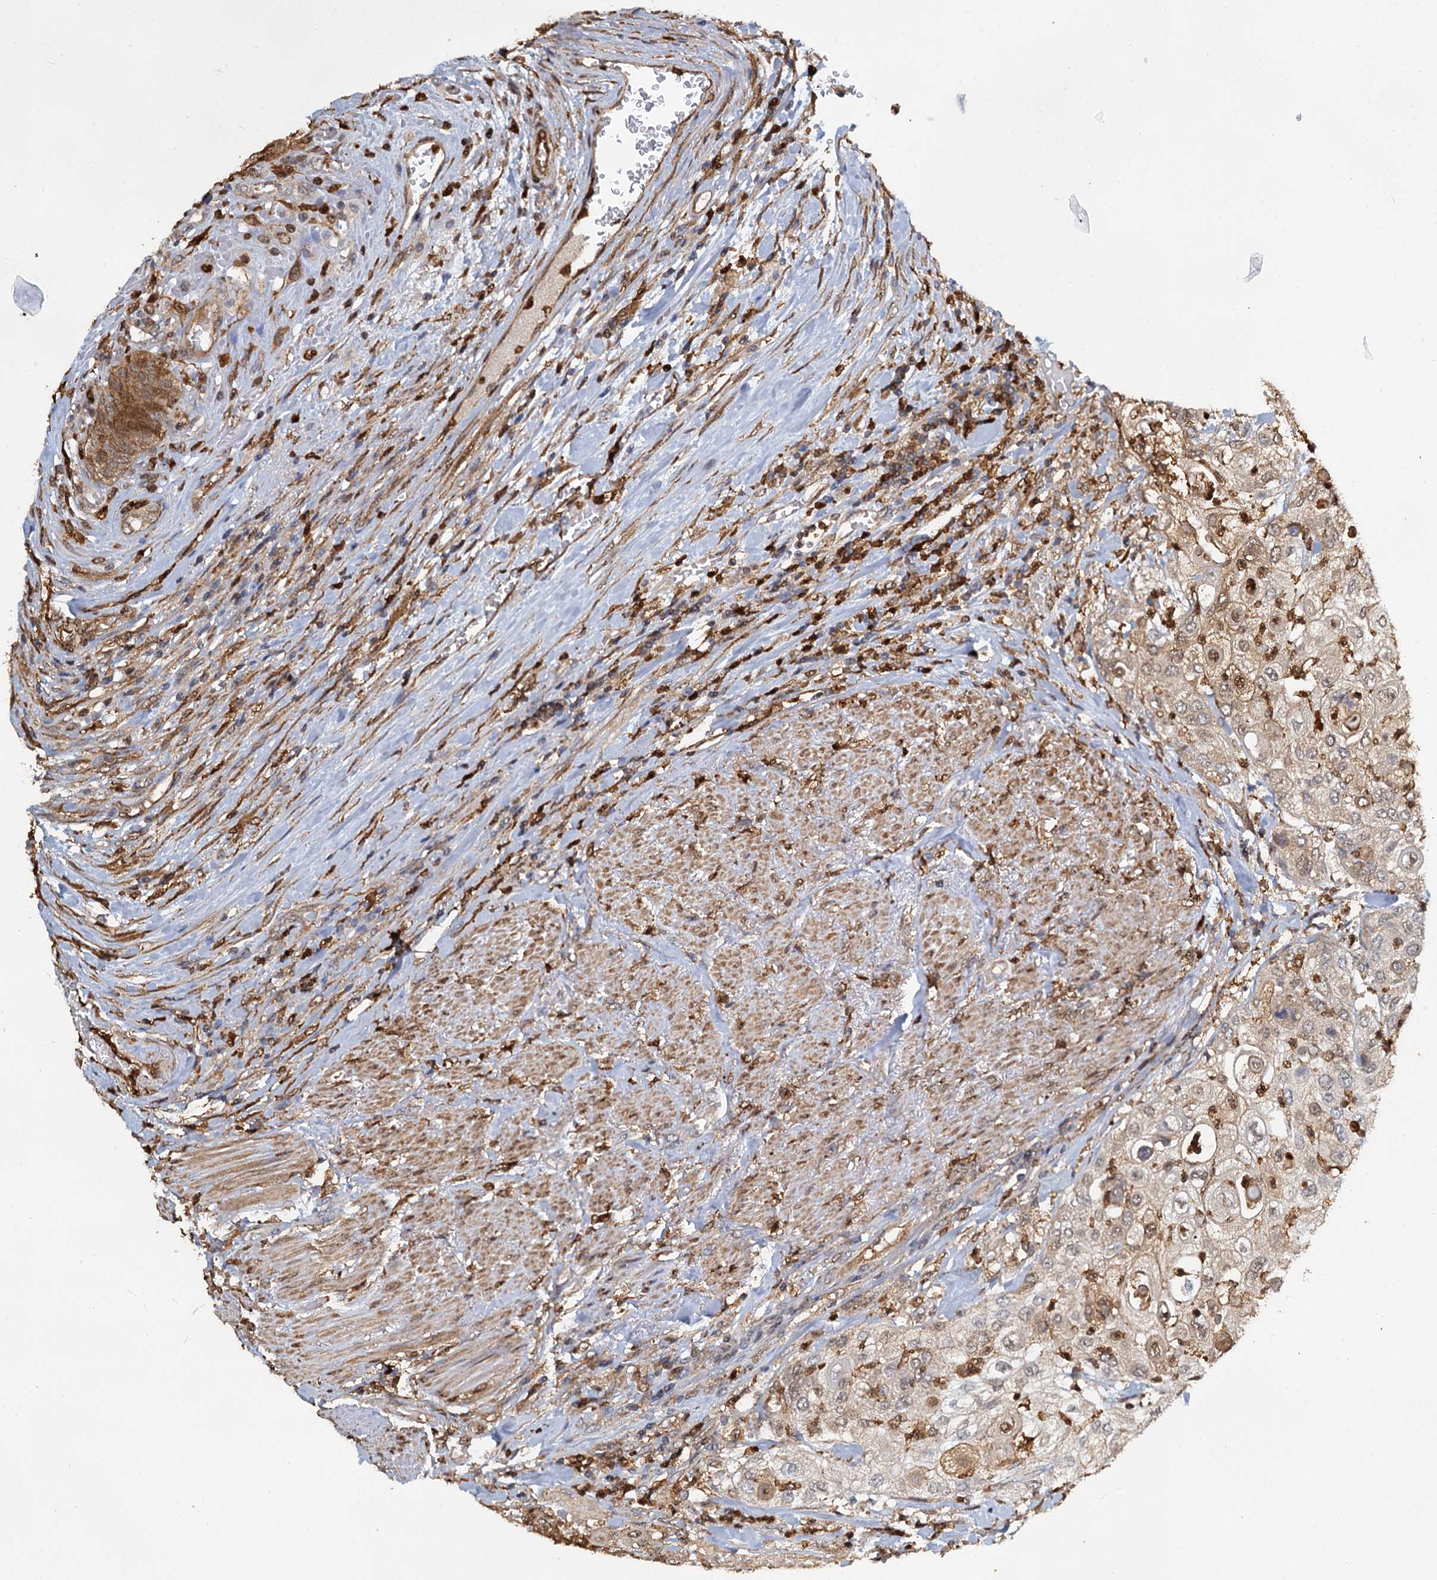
{"staining": {"intensity": "moderate", "quantity": ">75%", "location": "cytoplasmic/membranous,nuclear"}, "tissue": "urothelial cancer", "cell_type": "Tumor cells", "image_type": "cancer", "snomed": [{"axis": "morphology", "description": "Urothelial carcinoma, High grade"}, {"axis": "topography", "description": "Urinary bladder"}], "caption": "Immunohistochemistry (DAB) staining of high-grade urothelial carcinoma exhibits moderate cytoplasmic/membranous and nuclear protein staining in approximately >75% of tumor cells. The staining is performed using DAB (3,3'-diaminobenzidine) brown chromogen to label protein expression. The nuclei are counter-stained blue using hematoxylin.", "gene": "S100A6", "patient": {"sex": "female", "age": 79}}